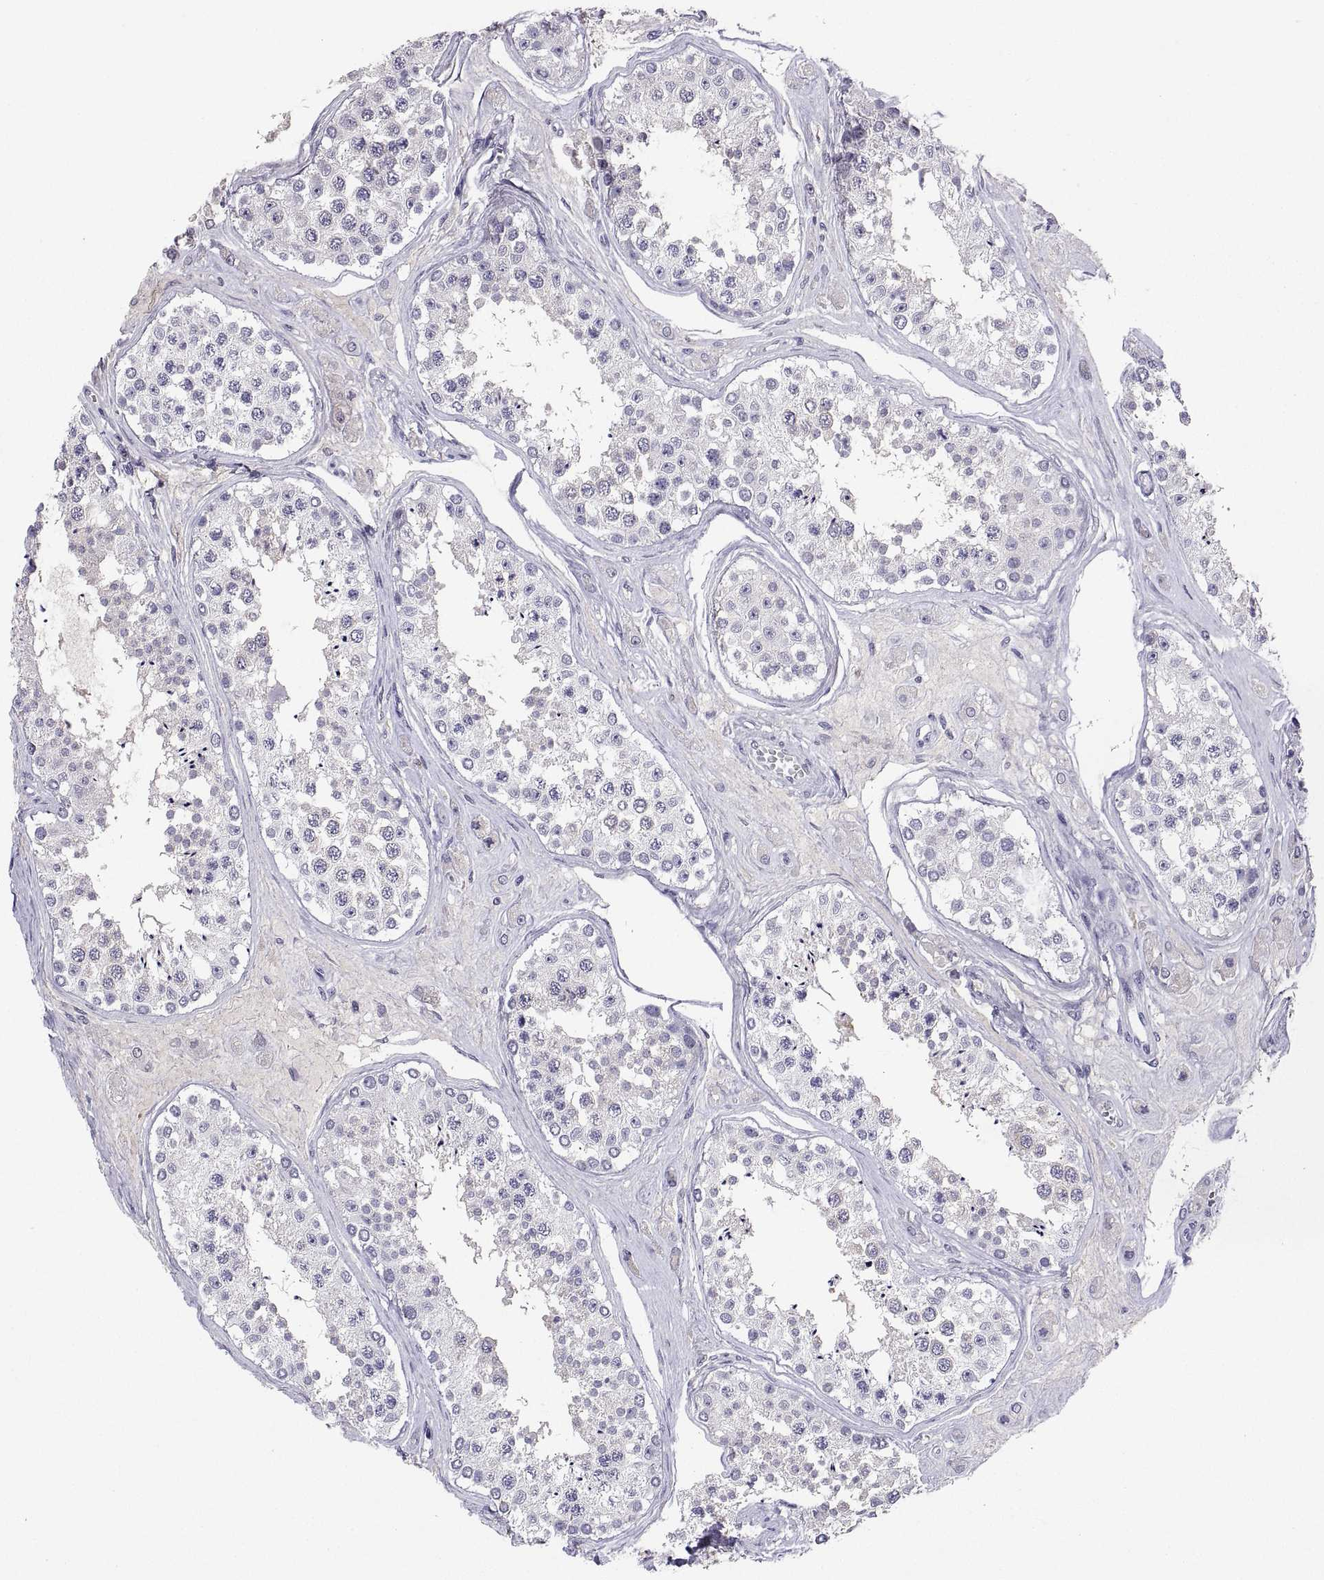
{"staining": {"intensity": "negative", "quantity": "none", "location": "none"}, "tissue": "testis", "cell_type": "Cells in seminiferous ducts", "image_type": "normal", "snomed": [{"axis": "morphology", "description": "Normal tissue, NOS"}, {"axis": "topography", "description": "Testis"}], "caption": "Unremarkable testis was stained to show a protein in brown. There is no significant positivity in cells in seminiferous ducts. (Stains: DAB immunohistochemistry (IHC) with hematoxylin counter stain, Microscopy: brightfield microscopy at high magnification).", "gene": "MS4A1", "patient": {"sex": "male", "age": 25}}